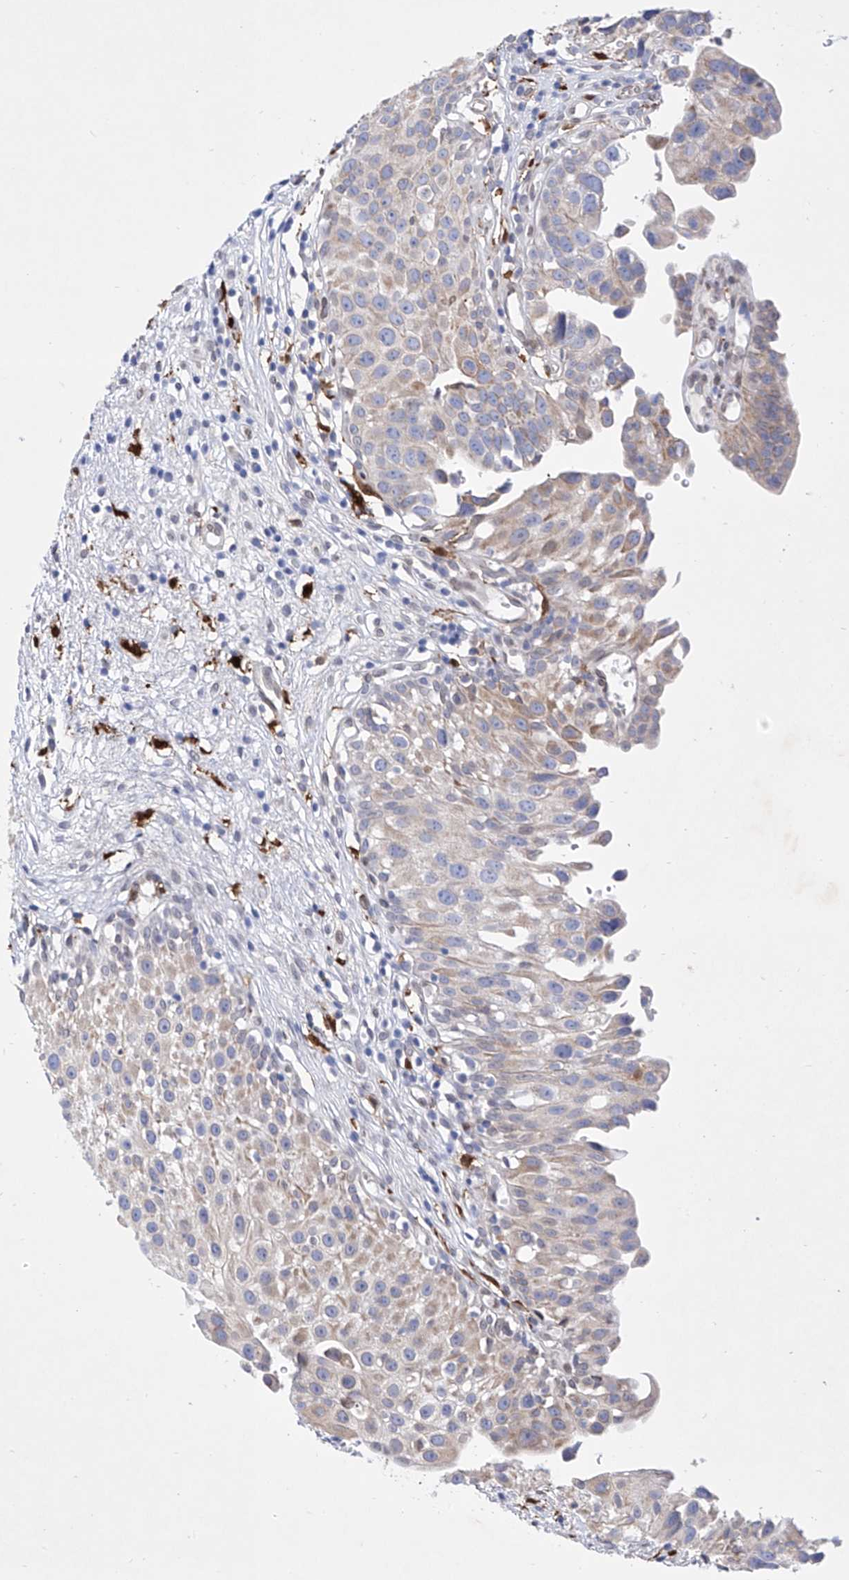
{"staining": {"intensity": "negative", "quantity": "none", "location": "none"}, "tissue": "urinary bladder", "cell_type": "Urothelial cells", "image_type": "normal", "snomed": [{"axis": "morphology", "description": "Normal tissue, NOS"}, {"axis": "topography", "description": "Urinary bladder"}], "caption": "This is an immunohistochemistry photomicrograph of normal urinary bladder. There is no staining in urothelial cells.", "gene": "LCLAT1", "patient": {"sex": "male", "age": 51}}